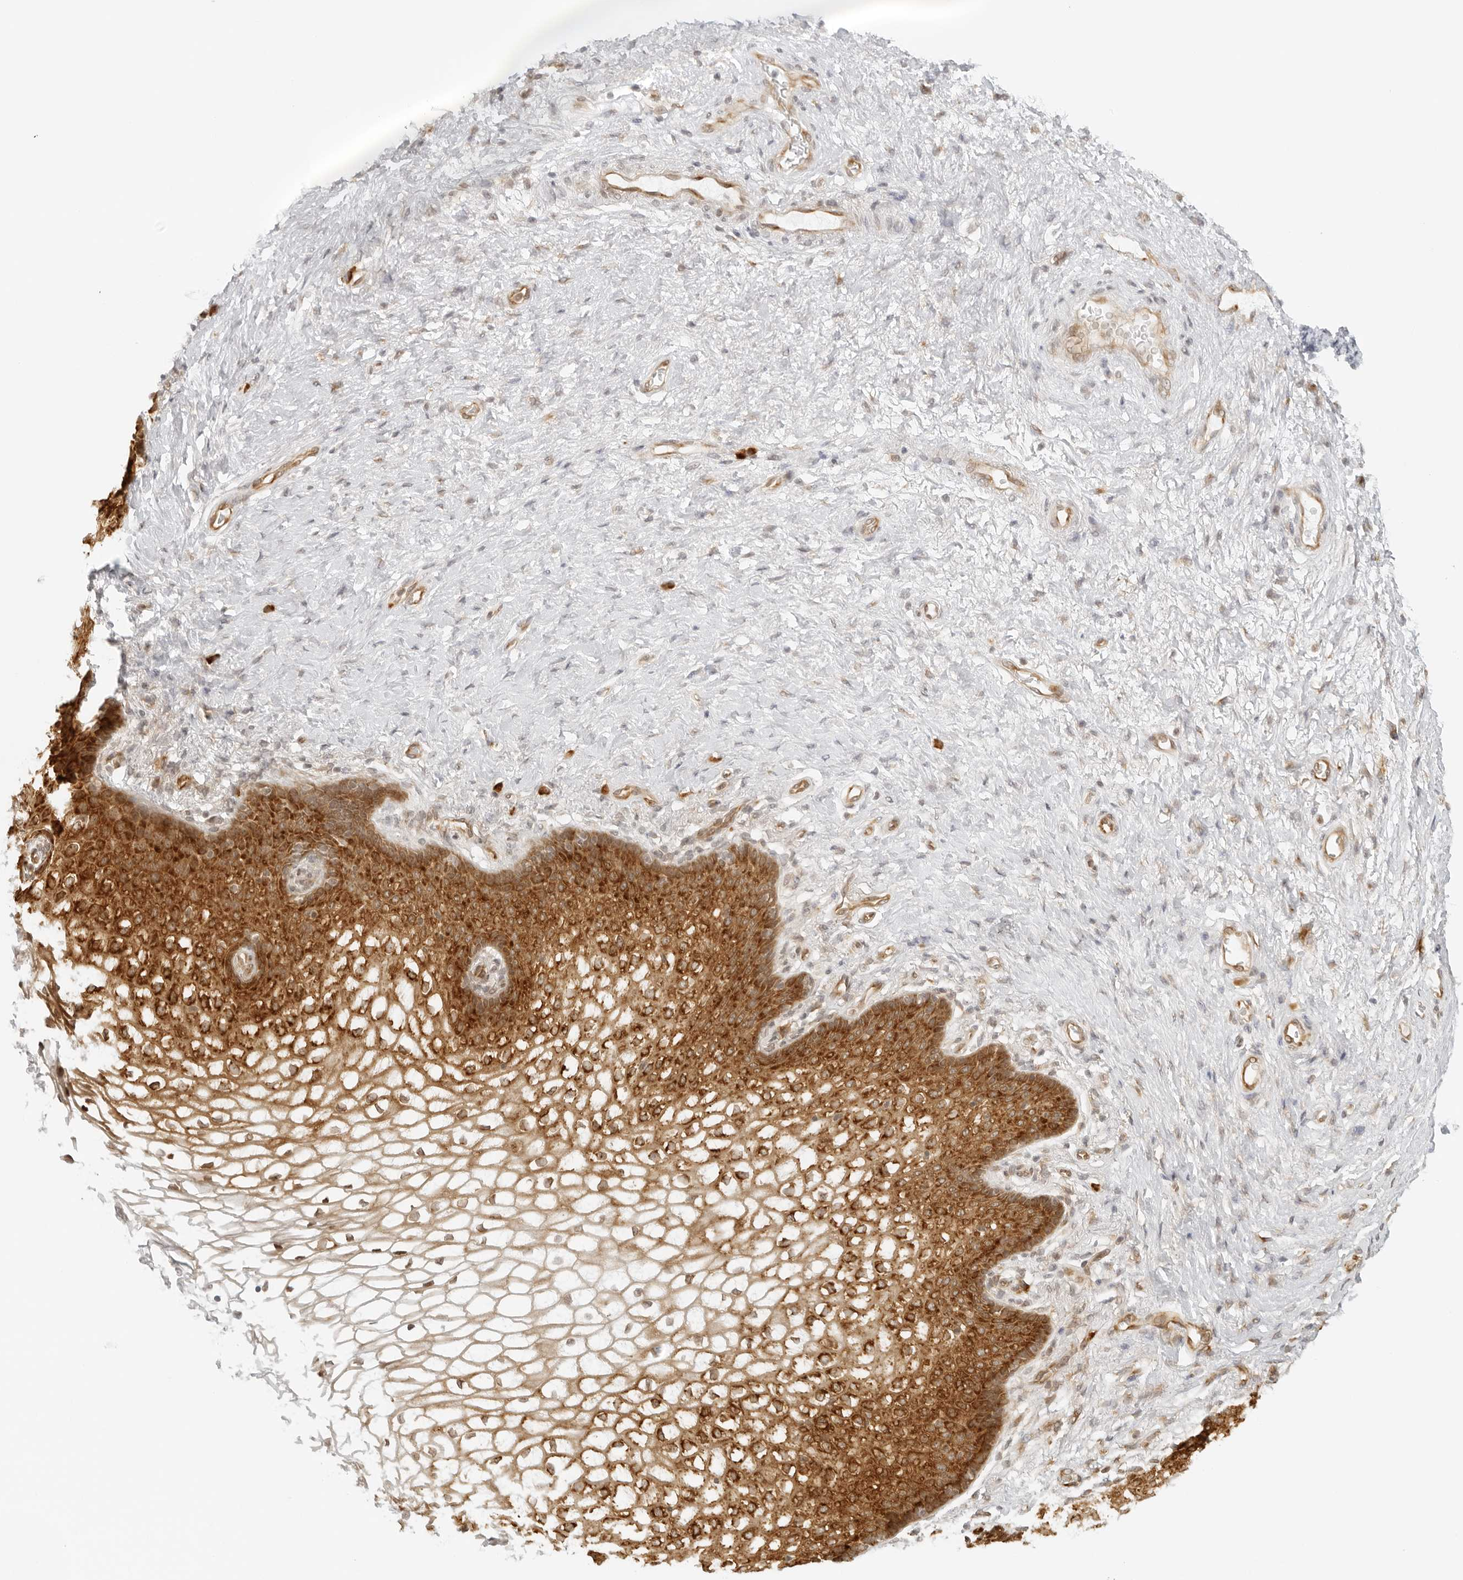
{"staining": {"intensity": "strong", "quantity": ">75%", "location": "cytoplasmic/membranous"}, "tissue": "vagina", "cell_type": "Squamous epithelial cells", "image_type": "normal", "snomed": [{"axis": "morphology", "description": "Normal tissue, NOS"}, {"axis": "topography", "description": "Vagina"}], "caption": "Immunohistochemical staining of benign human vagina shows strong cytoplasmic/membranous protein positivity in approximately >75% of squamous epithelial cells.", "gene": "EIF4G1", "patient": {"sex": "female", "age": 60}}